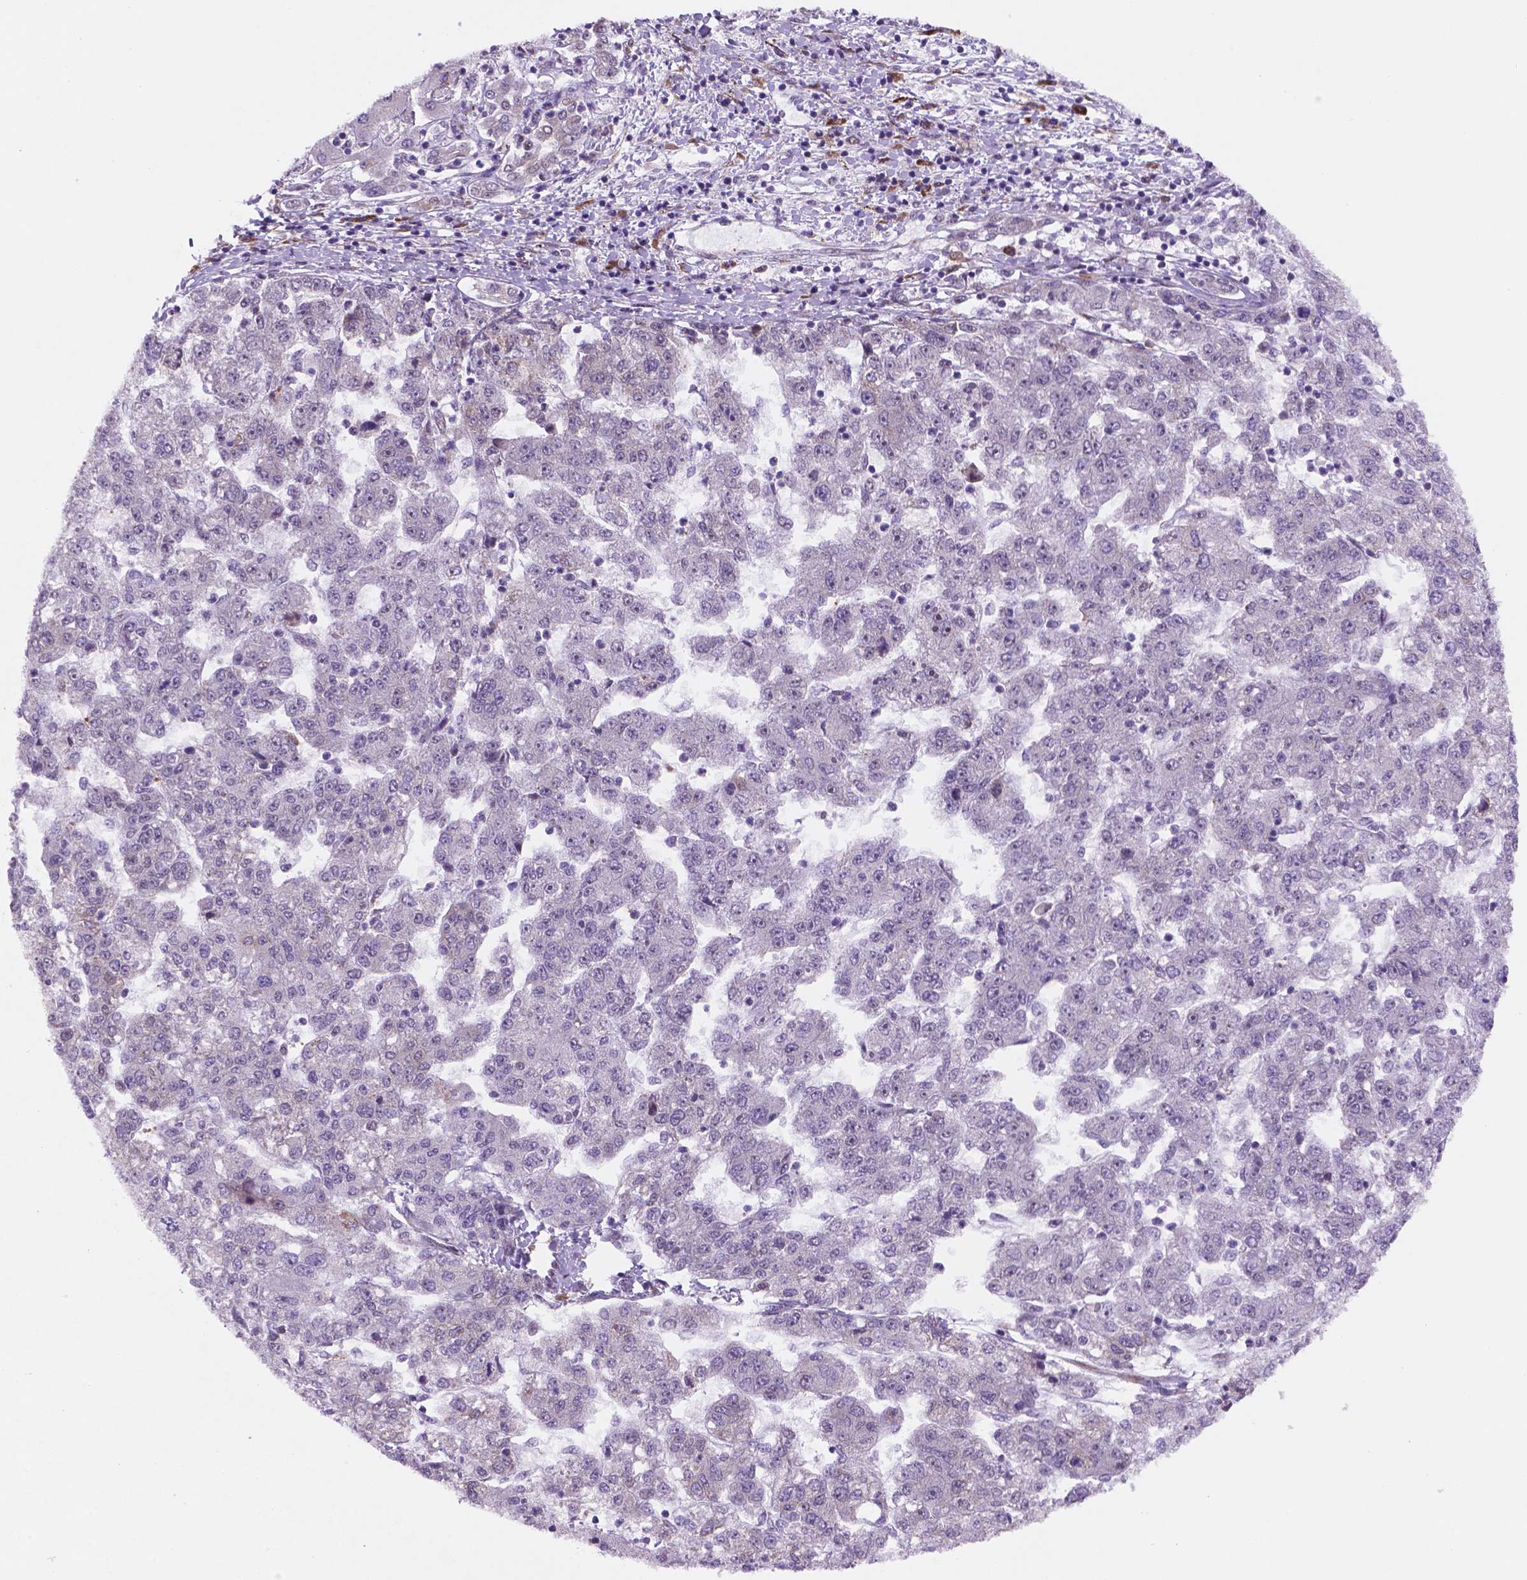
{"staining": {"intensity": "moderate", "quantity": "<25%", "location": "cytoplasmic/membranous"}, "tissue": "liver cancer", "cell_type": "Tumor cells", "image_type": "cancer", "snomed": [{"axis": "morphology", "description": "Carcinoma, Hepatocellular, NOS"}, {"axis": "topography", "description": "Liver"}], "caption": "Immunohistochemical staining of human liver hepatocellular carcinoma reveals low levels of moderate cytoplasmic/membranous protein staining in approximately <25% of tumor cells.", "gene": "FNIP1", "patient": {"sex": "male", "age": 56}}